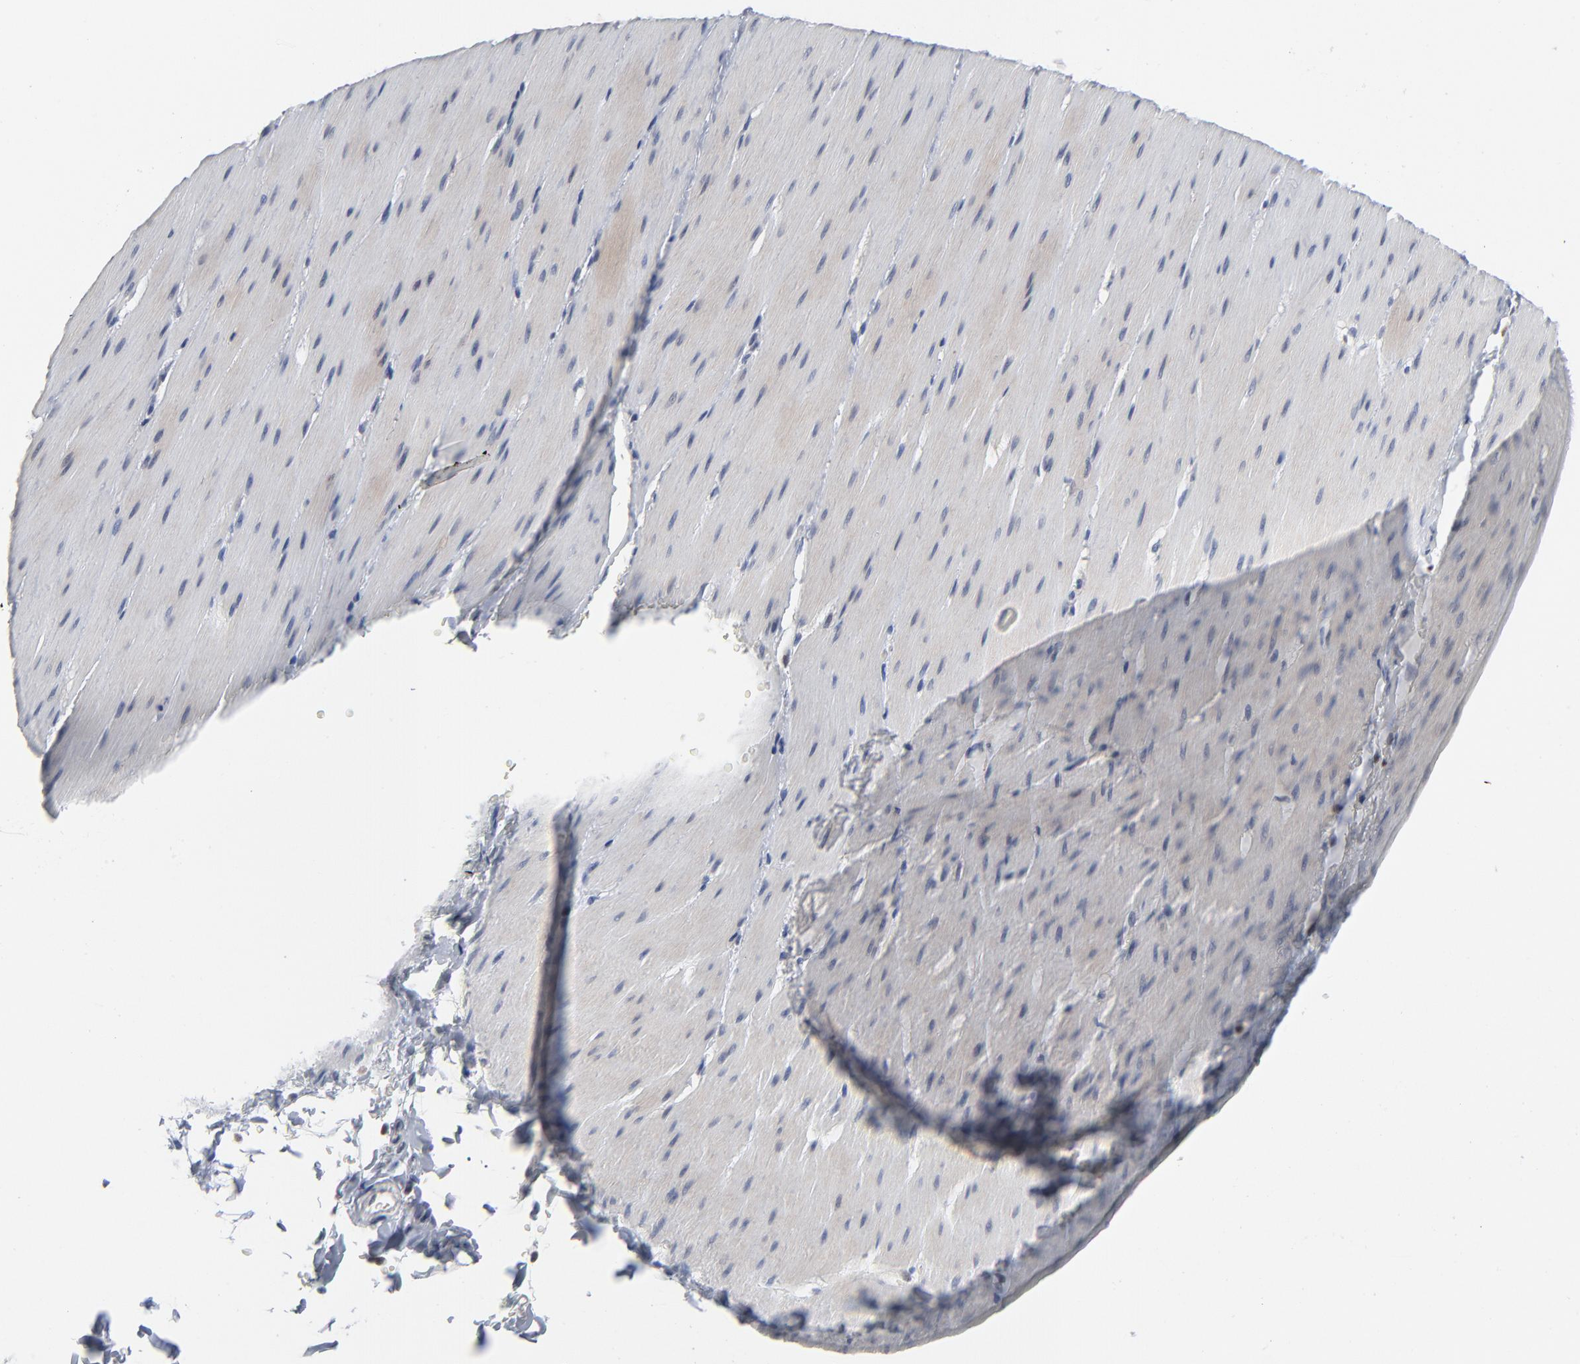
{"staining": {"intensity": "negative", "quantity": "none", "location": "none"}, "tissue": "smooth muscle", "cell_type": "Smooth muscle cells", "image_type": "normal", "snomed": [{"axis": "morphology", "description": "Normal tissue, NOS"}, {"axis": "topography", "description": "Smooth muscle"}, {"axis": "topography", "description": "Colon"}], "caption": "IHC micrograph of unremarkable smooth muscle: human smooth muscle stained with DAB reveals no significant protein positivity in smooth muscle cells.", "gene": "FOXN2", "patient": {"sex": "male", "age": 67}}